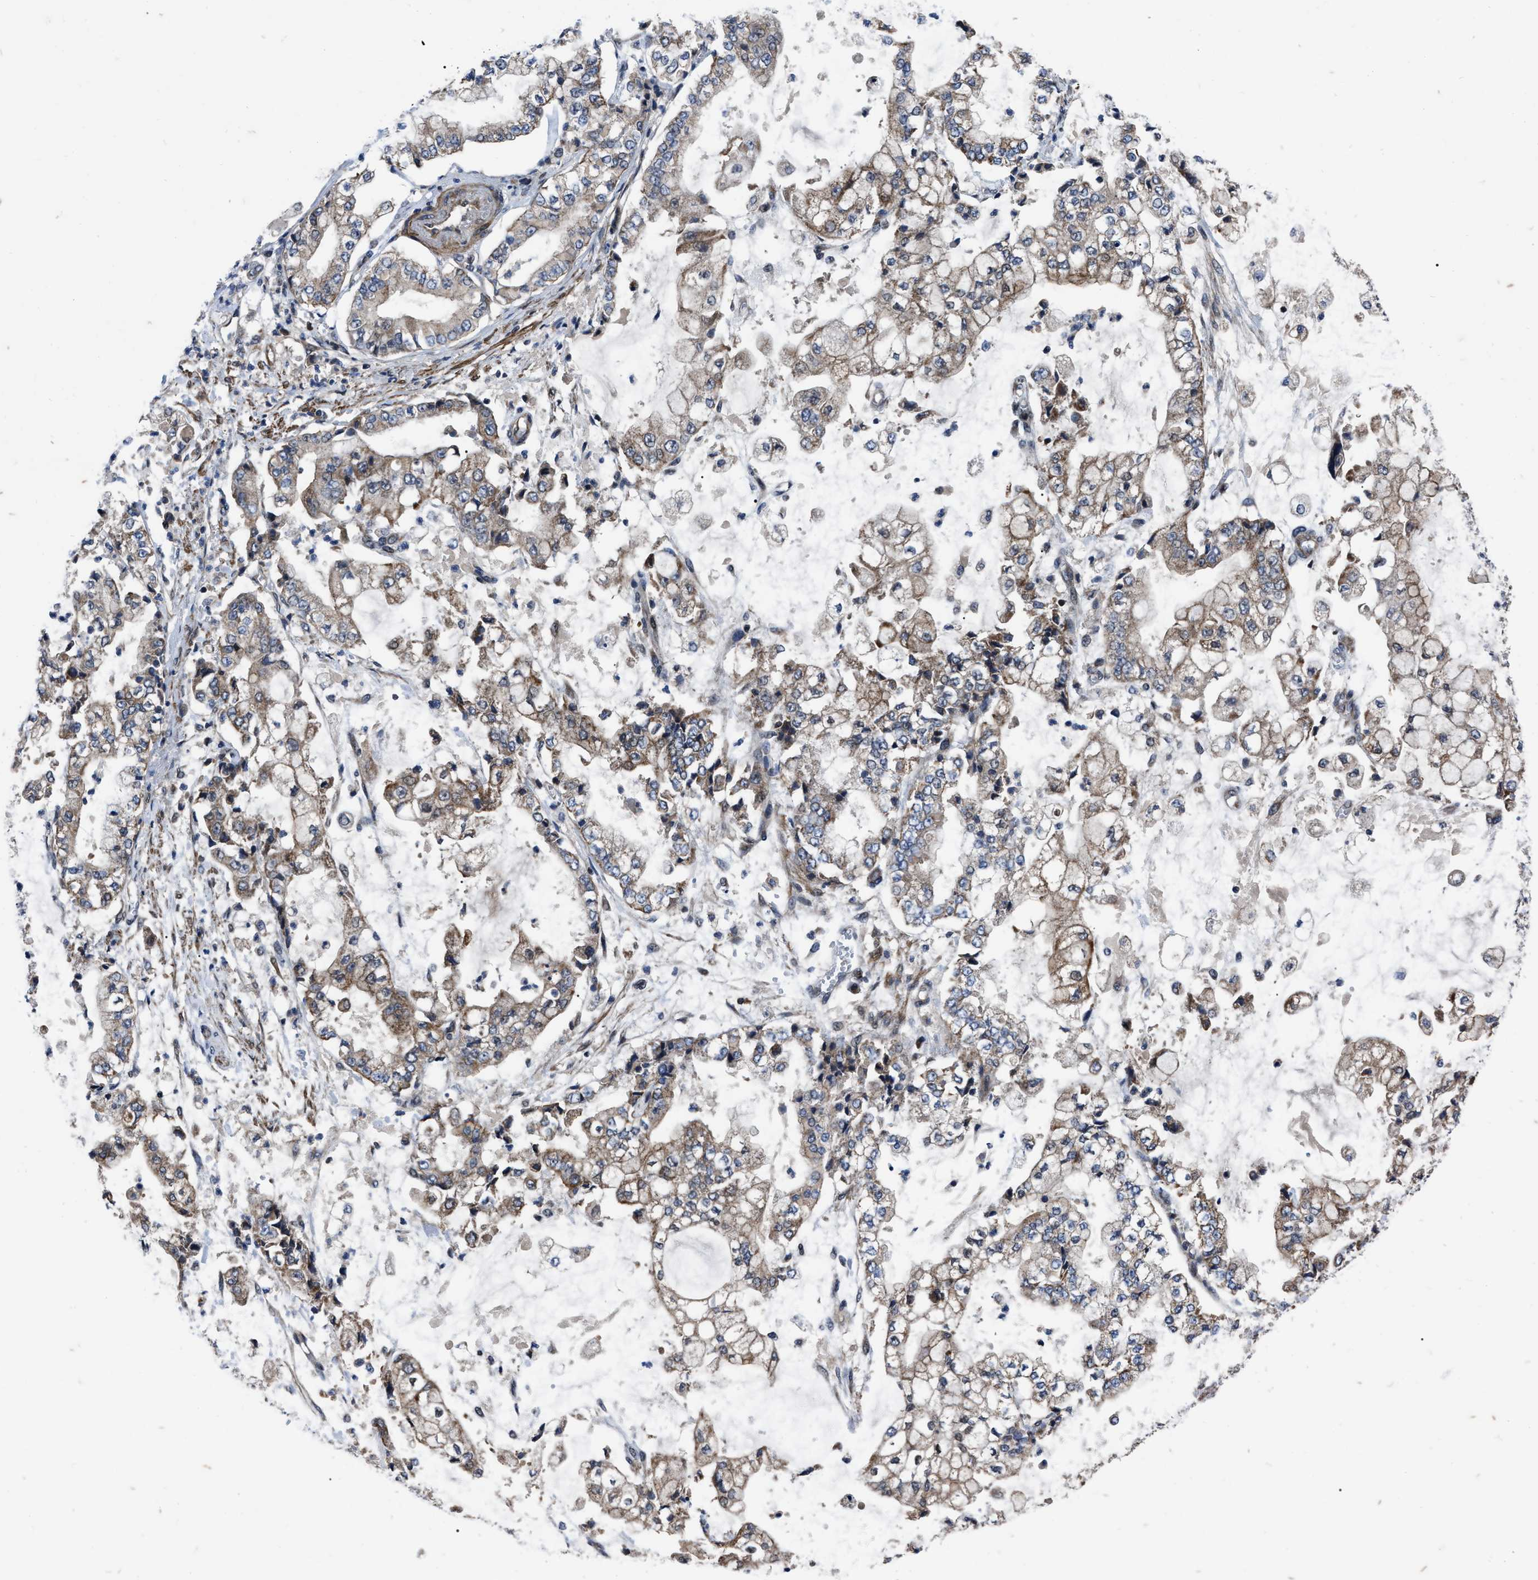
{"staining": {"intensity": "moderate", "quantity": ">75%", "location": "cytoplasmic/membranous"}, "tissue": "stomach cancer", "cell_type": "Tumor cells", "image_type": "cancer", "snomed": [{"axis": "morphology", "description": "Adenocarcinoma, NOS"}, {"axis": "topography", "description": "Stomach"}], "caption": "This is a micrograph of immunohistochemistry staining of stomach cancer (adenocarcinoma), which shows moderate staining in the cytoplasmic/membranous of tumor cells.", "gene": "PPWD1", "patient": {"sex": "male", "age": 76}}